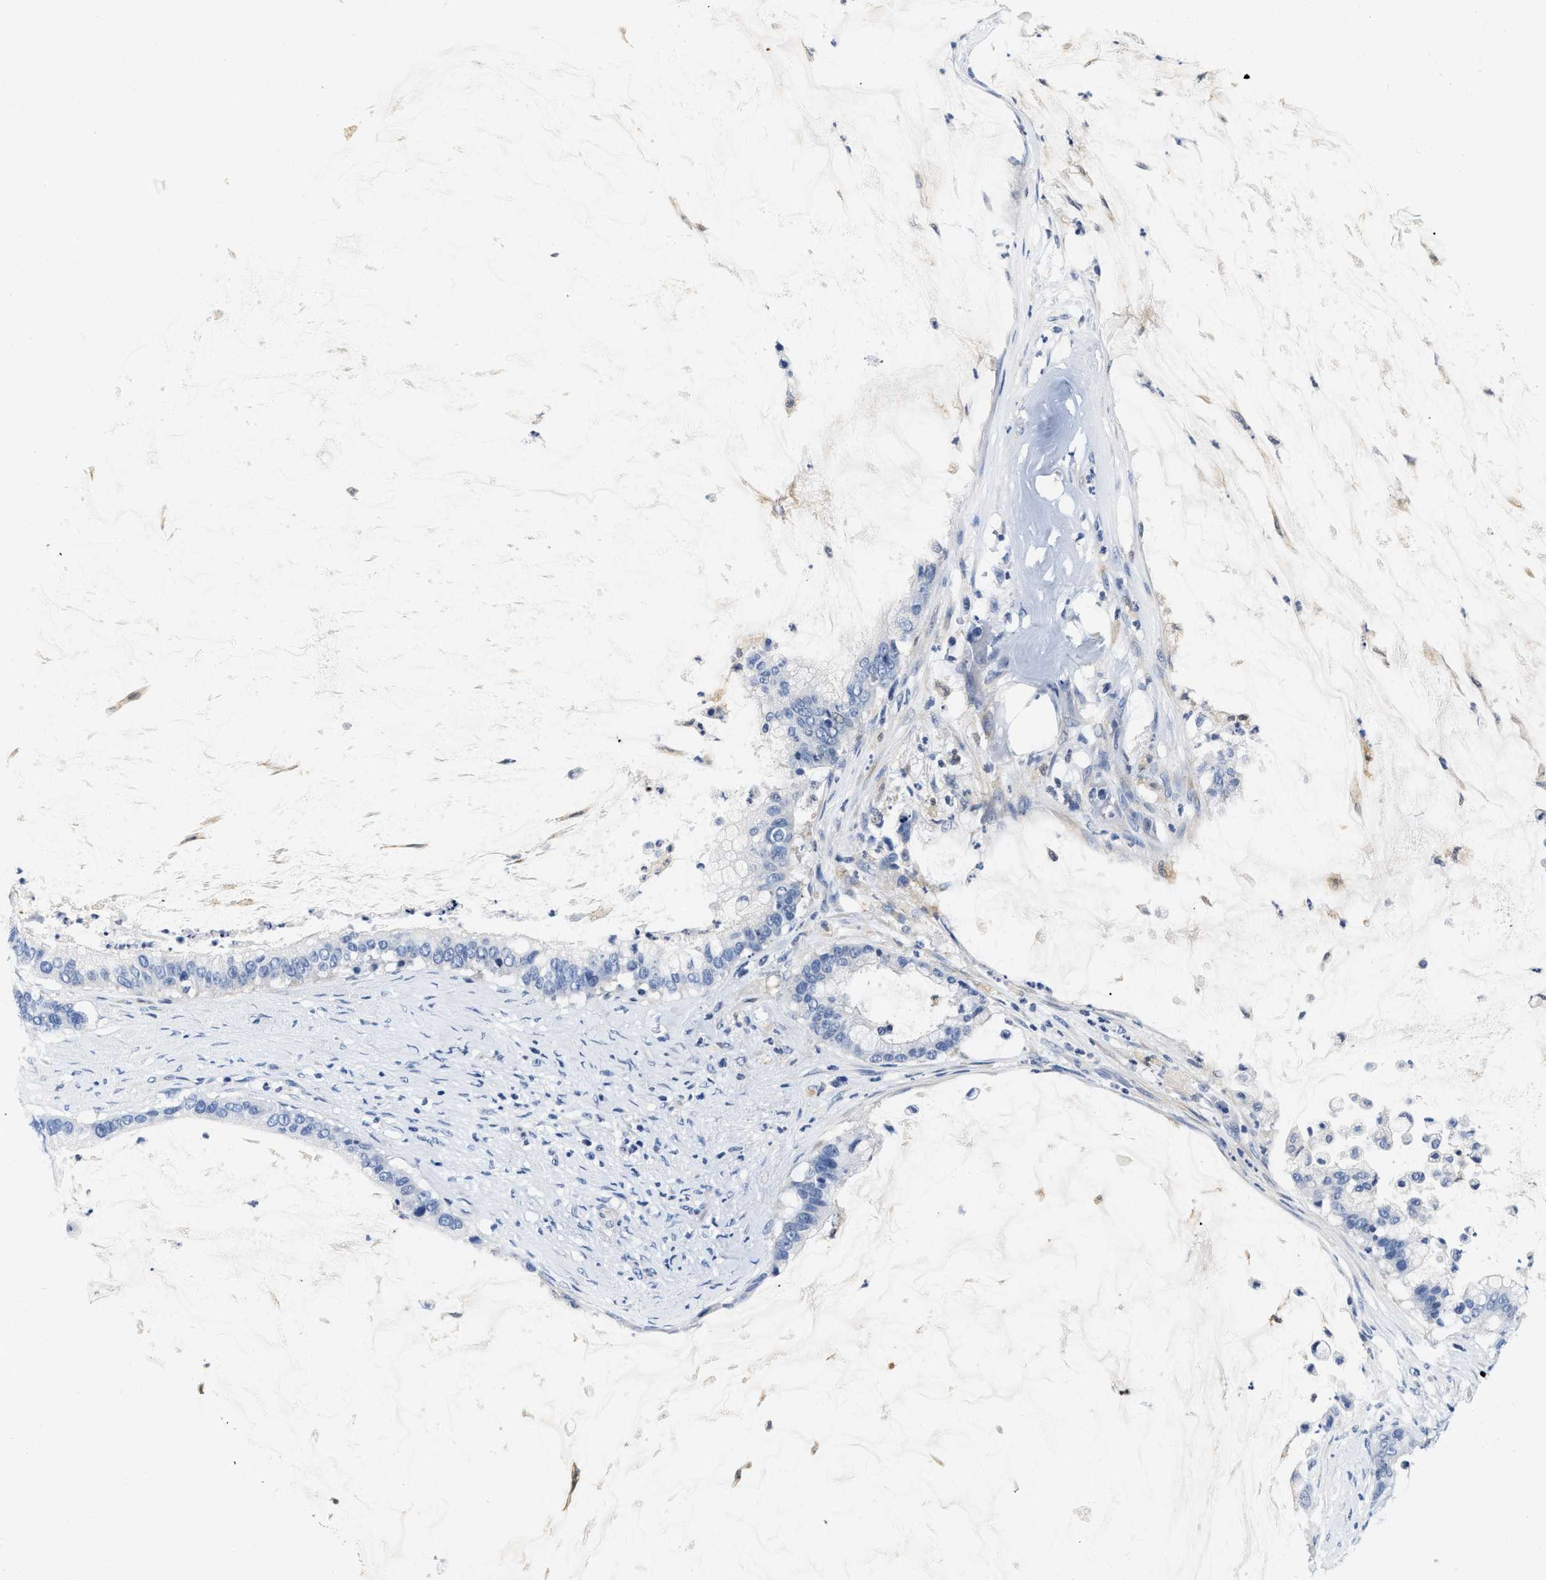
{"staining": {"intensity": "negative", "quantity": "none", "location": "none"}, "tissue": "pancreatic cancer", "cell_type": "Tumor cells", "image_type": "cancer", "snomed": [{"axis": "morphology", "description": "Adenocarcinoma, NOS"}, {"axis": "topography", "description": "Pancreas"}], "caption": "A high-resolution histopathology image shows immunohistochemistry (IHC) staining of pancreatic cancer (adenocarcinoma), which displays no significant expression in tumor cells.", "gene": "EIF2AK2", "patient": {"sex": "male", "age": 41}}